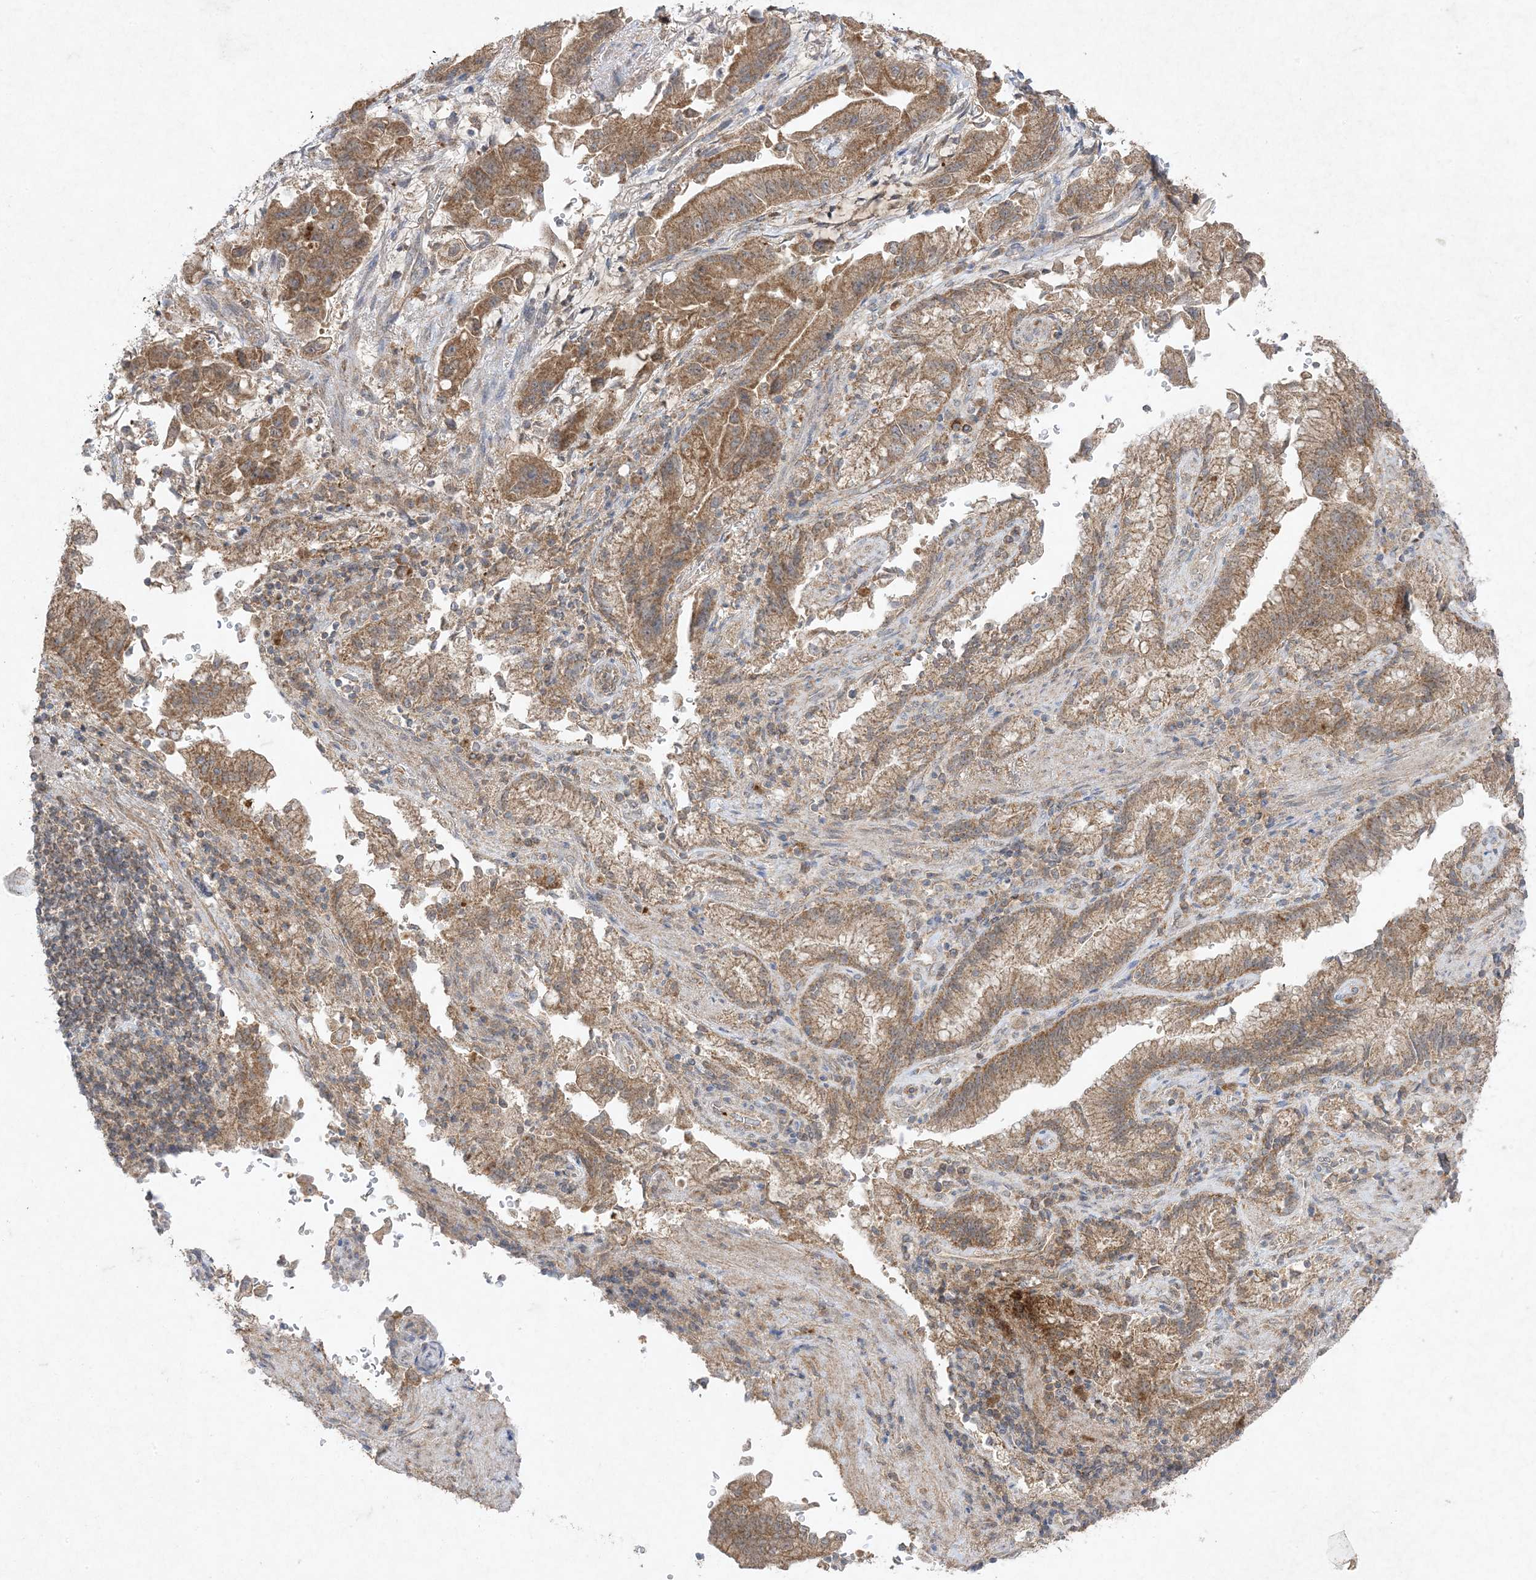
{"staining": {"intensity": "moderate", "quantity": ">75%", "location": "cytoplasmic/membranous"}, "tissue": "stomach cancer", "cell_type": "Tumor cells", "image_type": "cancer", "snomed": [{"axis": "morphology", "description": "Adenocarcinoma, NOS"}, {"axis": "topography", "description": "Stomach"}], "caption": "About >75% of tumor cells in stomach adenocarcinoma exhibit moderate cytoplasmic/membranous protein positivity as visualized by brown immunohistochemical staining.", "gene": "UBE2C", "patient": {"sex": "male", "age": 62}}